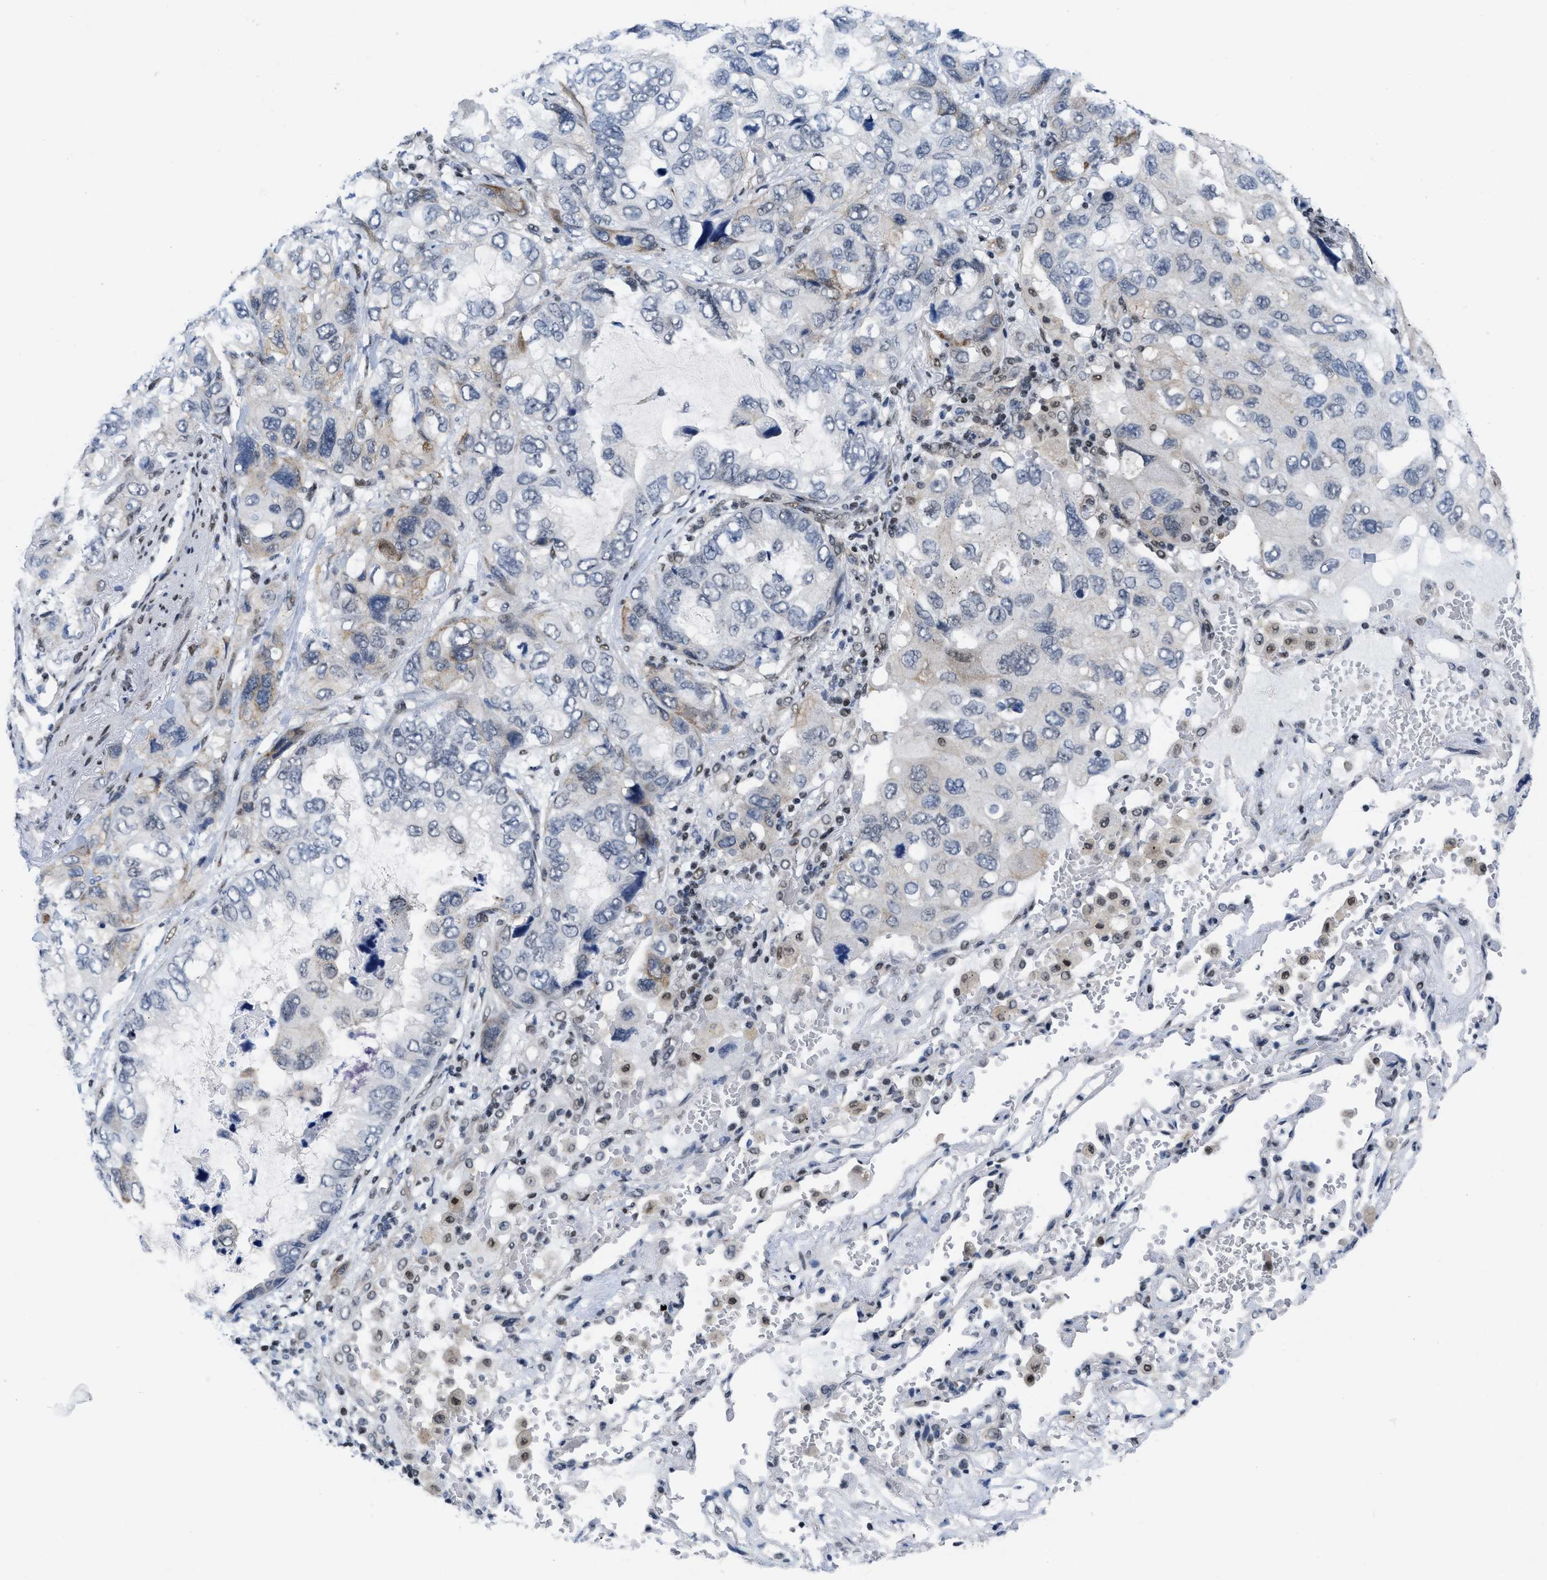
{"staining": {"intensity": "negative", "quantity": "none", "location": "none"}, "tissue": "lung cancer", "cell_type": "Tumor cells", "image_type": "cancer", "snomed": [{"axis": "morphology", "description": "Squamous cell carcinoma, NOS"}, {"axis": "topography", "description": "Lung"}], "caption": "DAB immunohistochemical staining of lung squamous cell carcinoma displays no significant staining in tumor cells. (DAB (3,3'-diaminobenzidine) immunohistochemistry visualized using brightfield microscopy, high magnification).", "gene": "MIER1", "patient": {"sex": "female", "age": 73}}